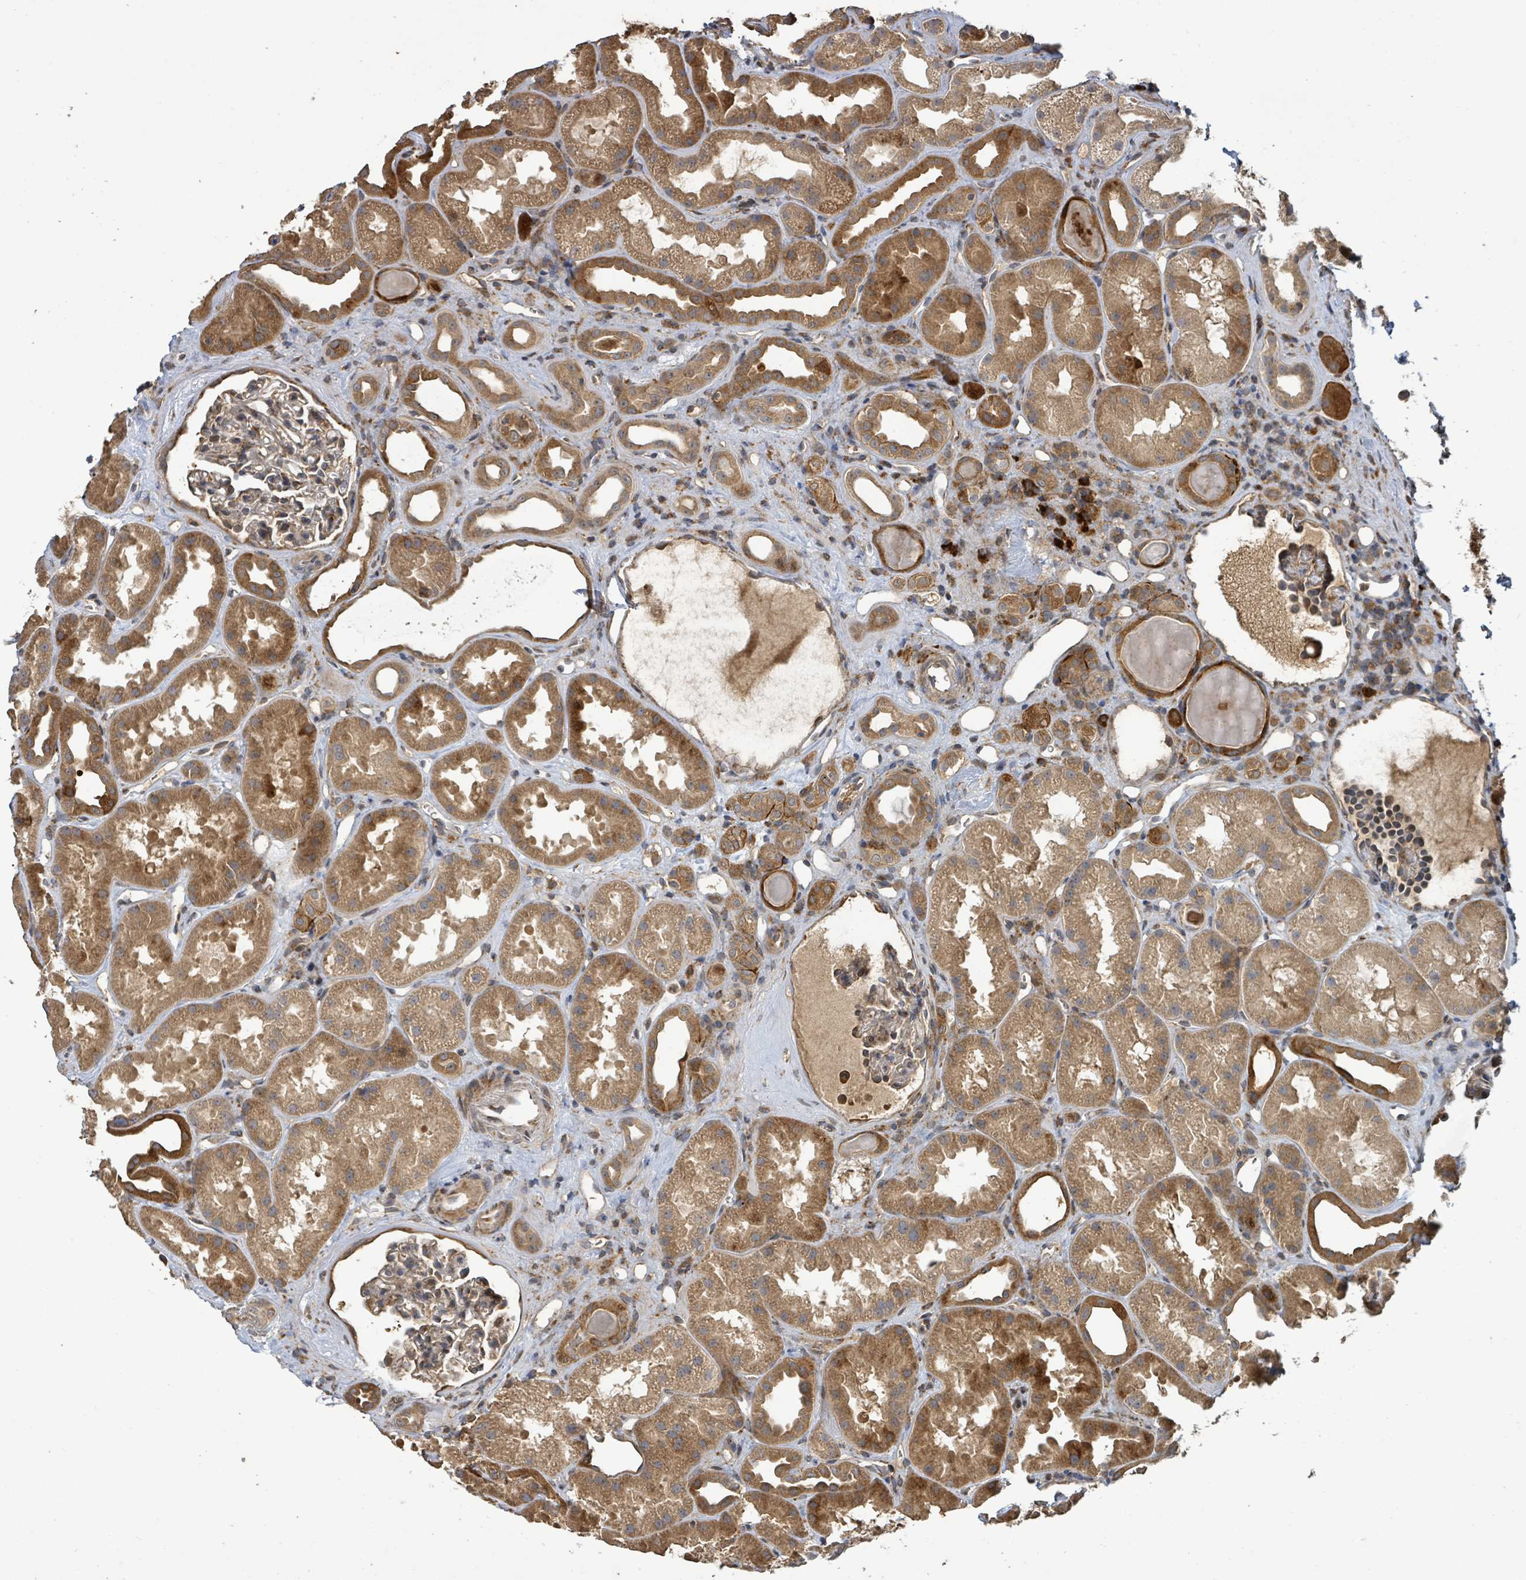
{"staining": {"intensity": "moderate", "quantity": "25%-75%", "location": "cytoplasmic/membranous"}, "tissue": "kidney", "cell_type": "Cells in glomeruli", "image_type": "normal", "snomed": [{"axis": "morphology", "description": "Normal tissue, NOS"}, {"axis": "topography", "description": "Kidney"}], "caption": "Kidney stained with DAB IHC exhibits medium levels of moderate cytoplasmic/membranous positivity in about 25%-75% of cells in glomeruli. Nuclei are stained in blue.", "gene": "STARD4", "patient": {"sex": "male", "age": 61}}